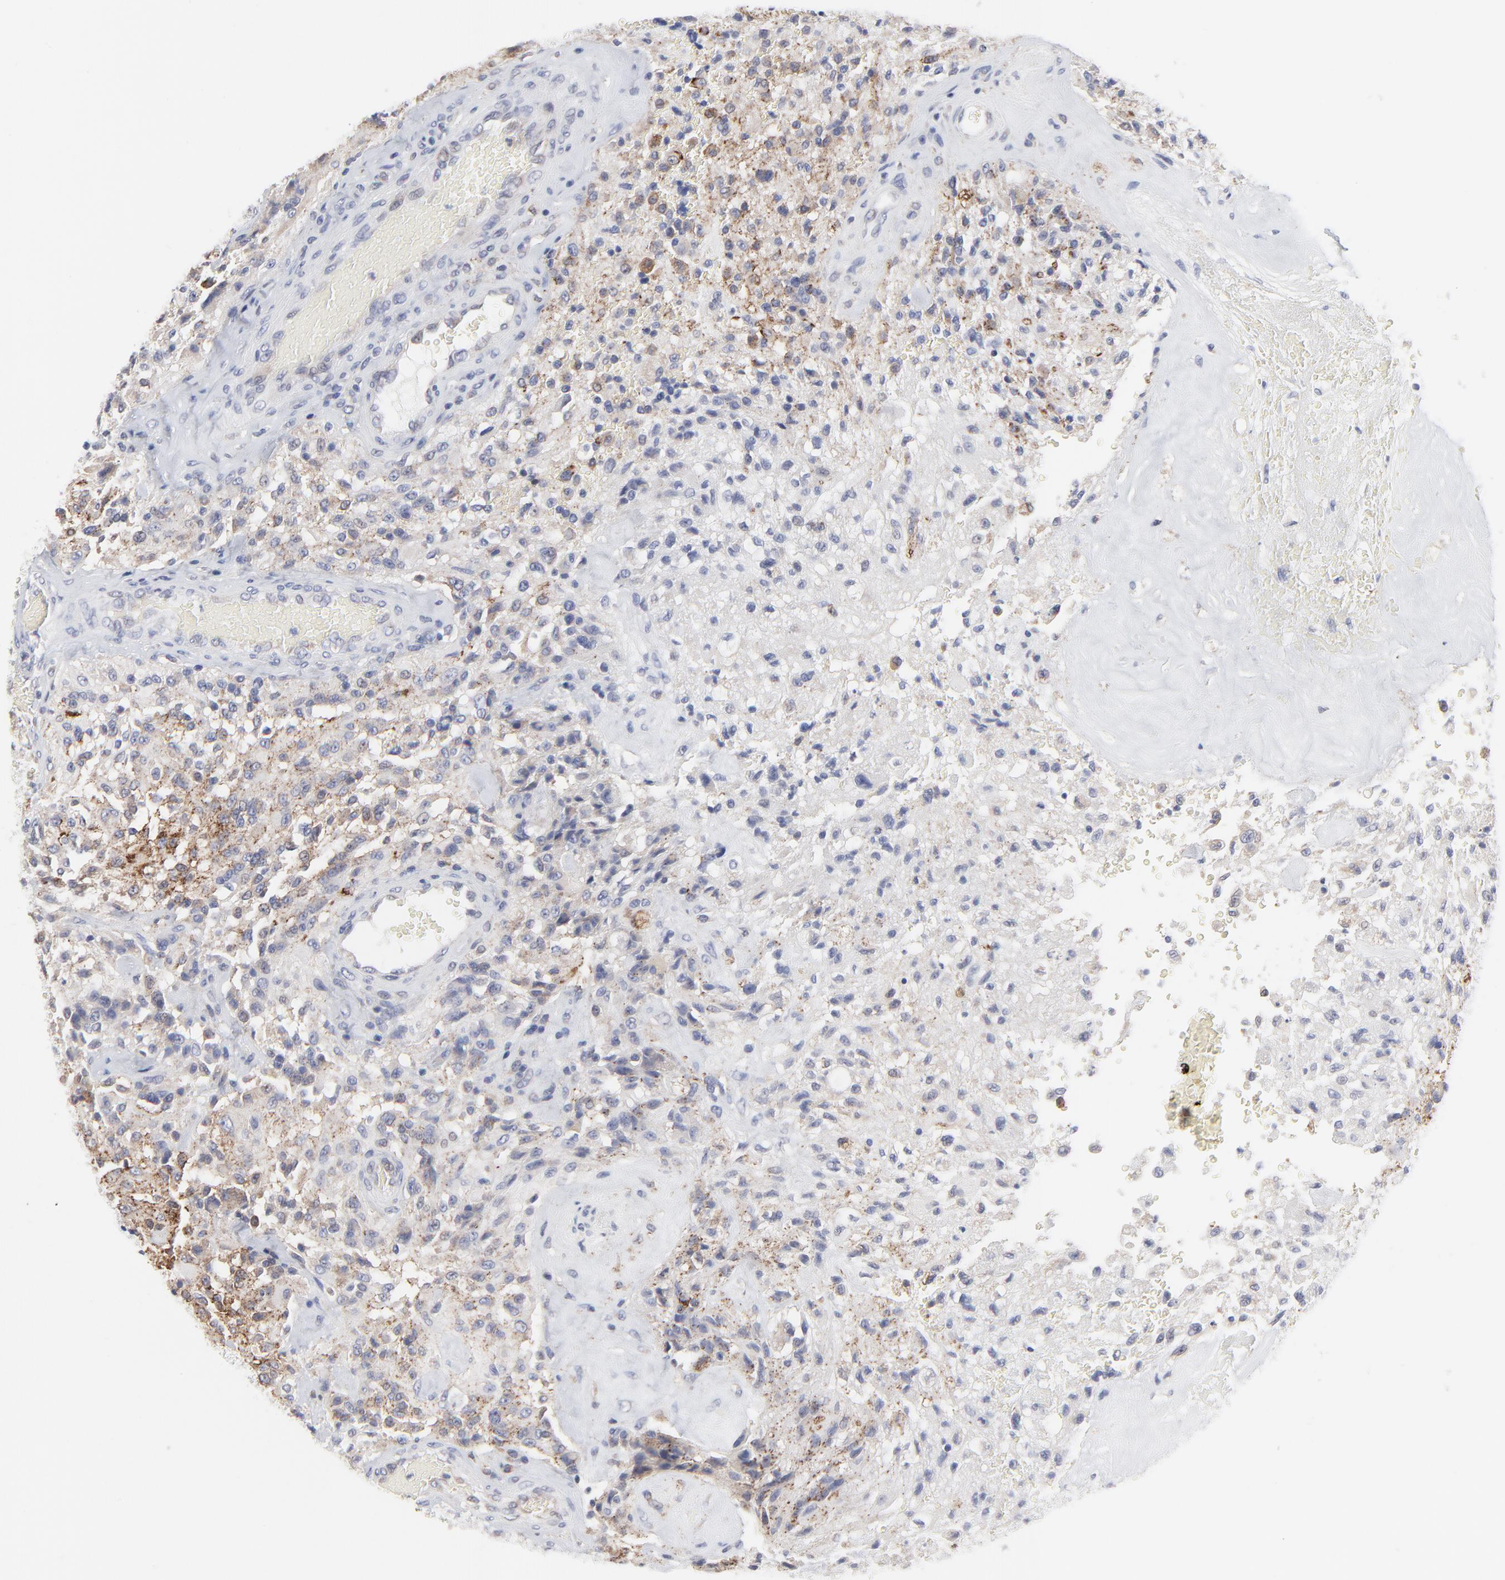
{"staining": {"intensity": "moderate", "quantity": "<25%", "location": "cytoplasmic/membranous"}, "tissue": "glioma", "cell_type": "Tumor cells", "image_type": "cancer", "snomed": [{"axis": "morphology", "description": "Normal tissue, NOS"}, {"axis": "morphology", "description": "Glioma, malignant, High grade"}, {"axis": "topography", "description": "Cerebral cortex"}], "caption": "Protein expression analysis of glioma reveals moderate cytoplasmic/membranous staining in about <25% of tumor cells. Using DAB (3,3'-diaminobenzidine) (brown) and hematoxylin (blue) stains, captured at high magnification using brightfield microscopy.", "gene": "TRIM22", "patient": {"sex": "male", "age": 56}}